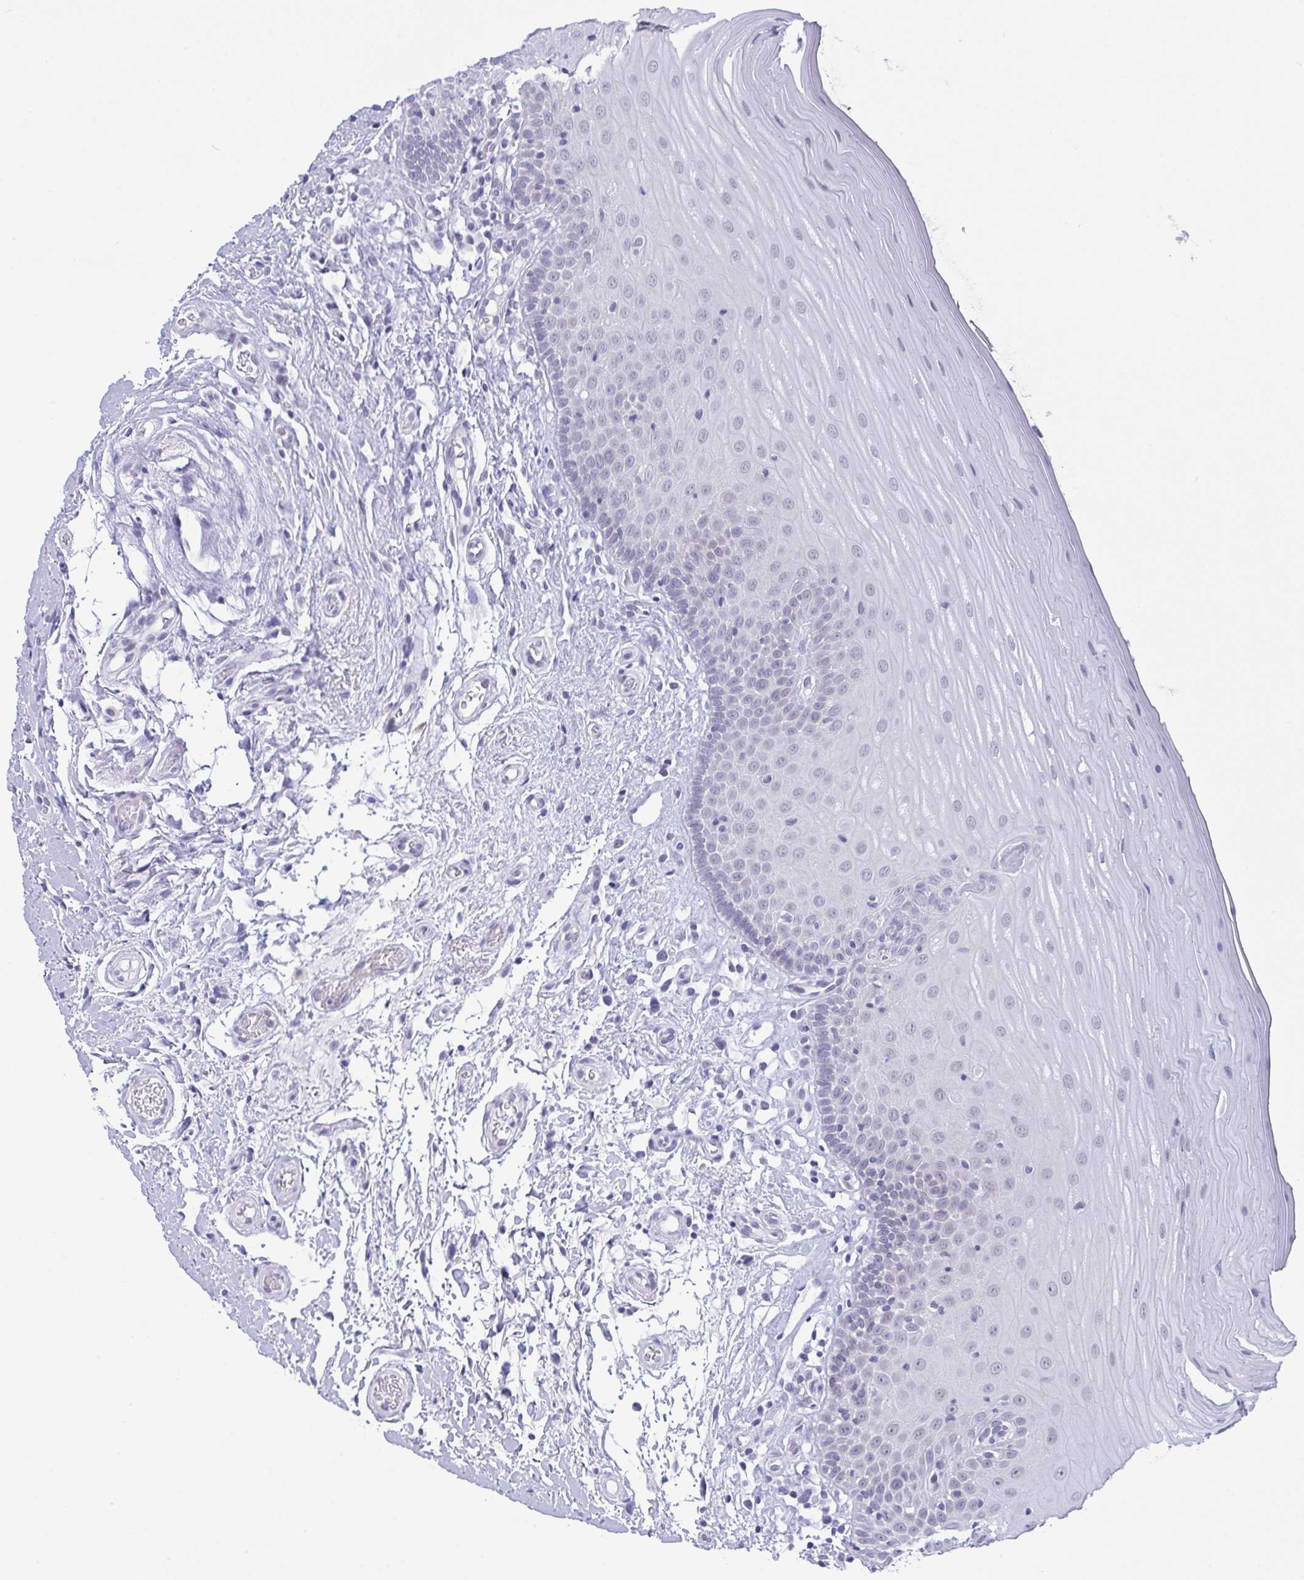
{"staining": {"intensity": "negative", "quantity": "none", "location": "none"}, "tissue": "oral mucosa", "cell_type": "Squamous epithelial cells", "image_type": "normal", "snomed": [{"axis": "morphology", "description": "Normal tissue, NOS"}, {"axis": "topography", "description": "Oral tissue"}, {"axis": "topography", "description": "Tounge, NOS"}, {"axis": "topography", "description": "Head-Neck"}], "caption": "Immunohistochemistry photomicrograph of benign human oral mucosa stained for a protein (brown), which exhibits no expression in squamous epithelial cells.", "gene": "FBXL22", "patient": {"sex": "female", "age": 84}}